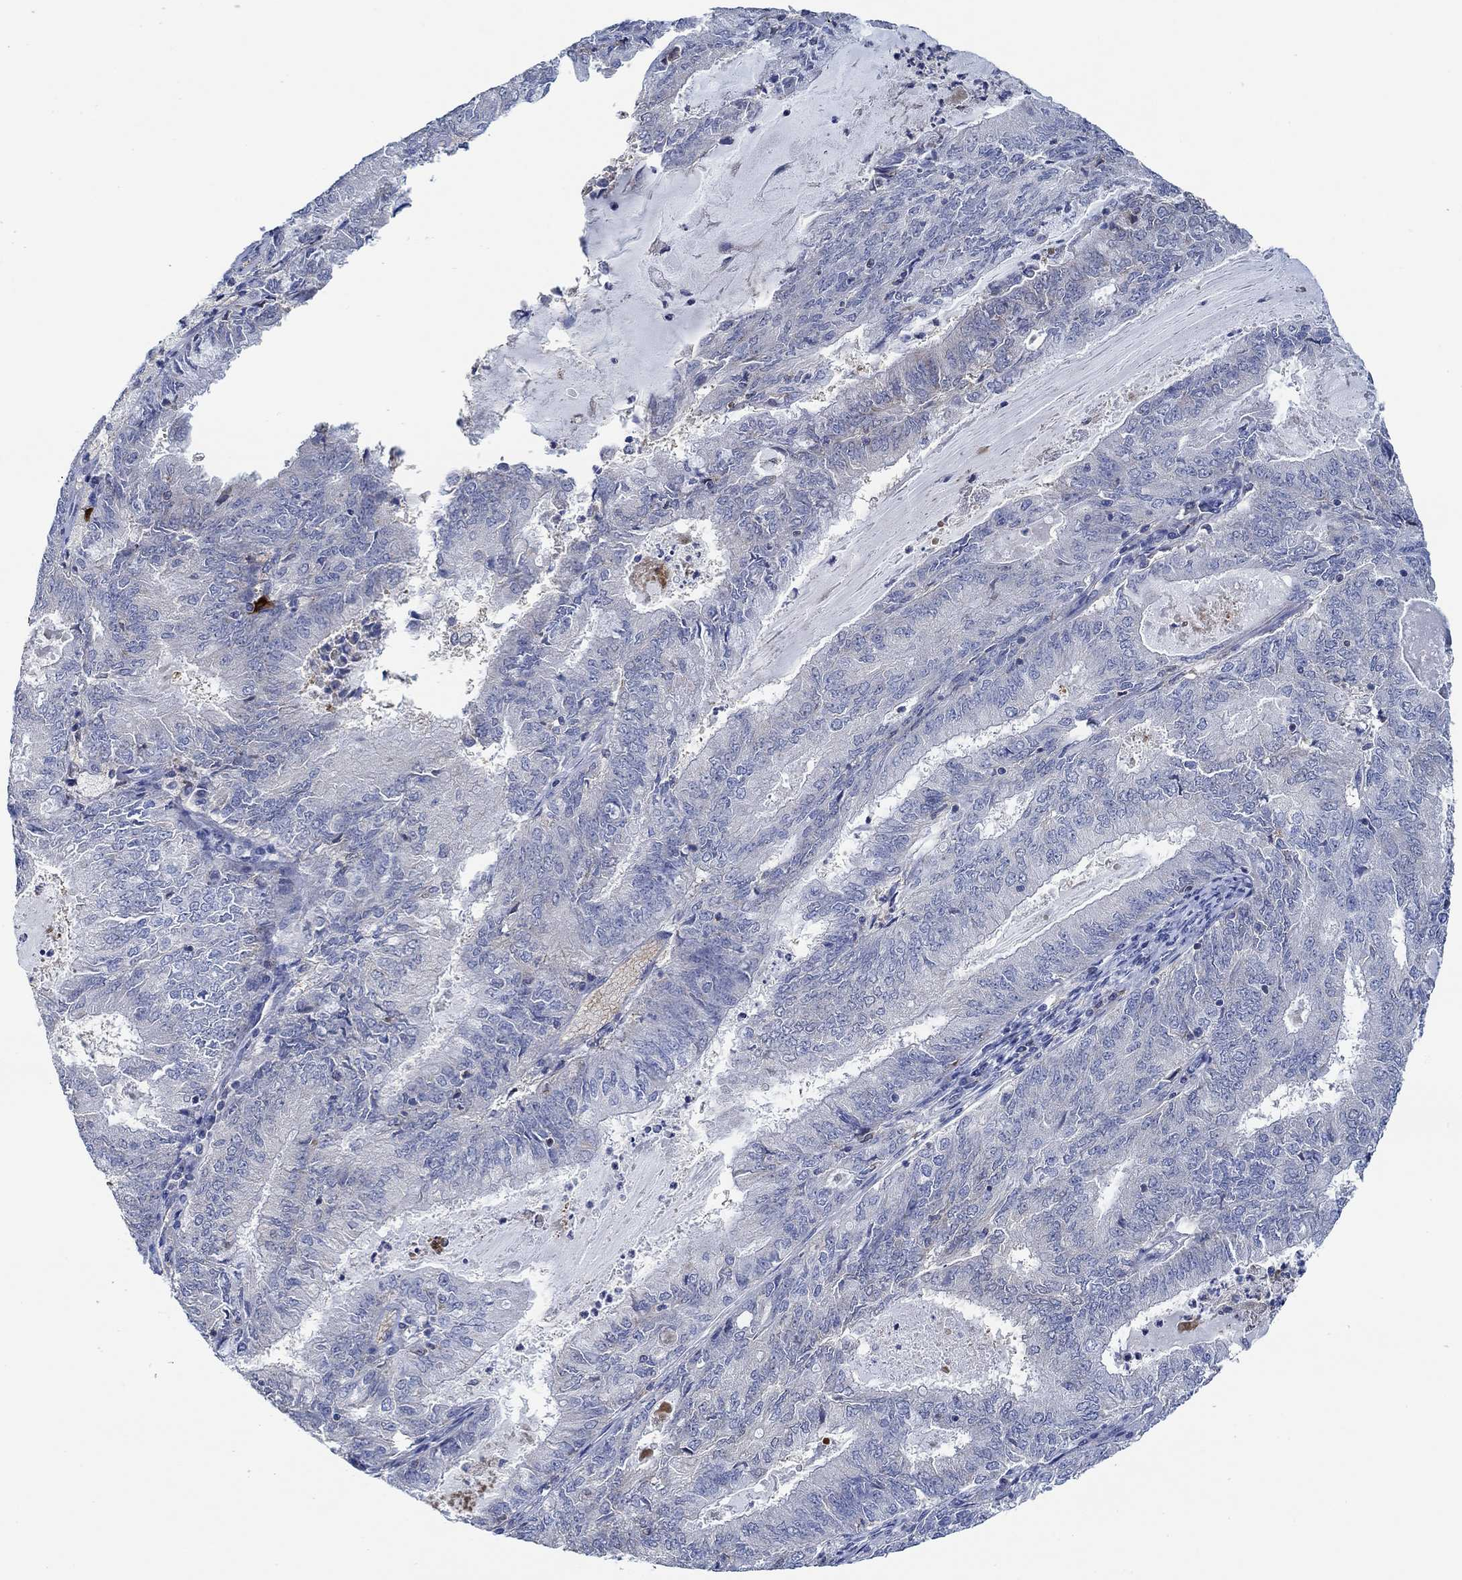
{"staining": {"intensity": "negative", "quantity": "none", "location": "none"}, "tissue": "endometrial cancer", "cell_type": "Tumor cells", "image_type": "cancer", "snomed": [{"axis": "morphology", "description": "Adenocarcinoma, NOS"}, {"axis": "topography", "description": "Endometrium"}], "caption": "Immunohistochemistry (IHC) photomicrograph of neoplastic tissue: endometrial cancer stained with DAB (3,3'-diaminobenzidine) demonstrates no significant protein positivity in tumor cells.", "gene": "MPP1", "patient": {"sex": "female", "age": 57}}